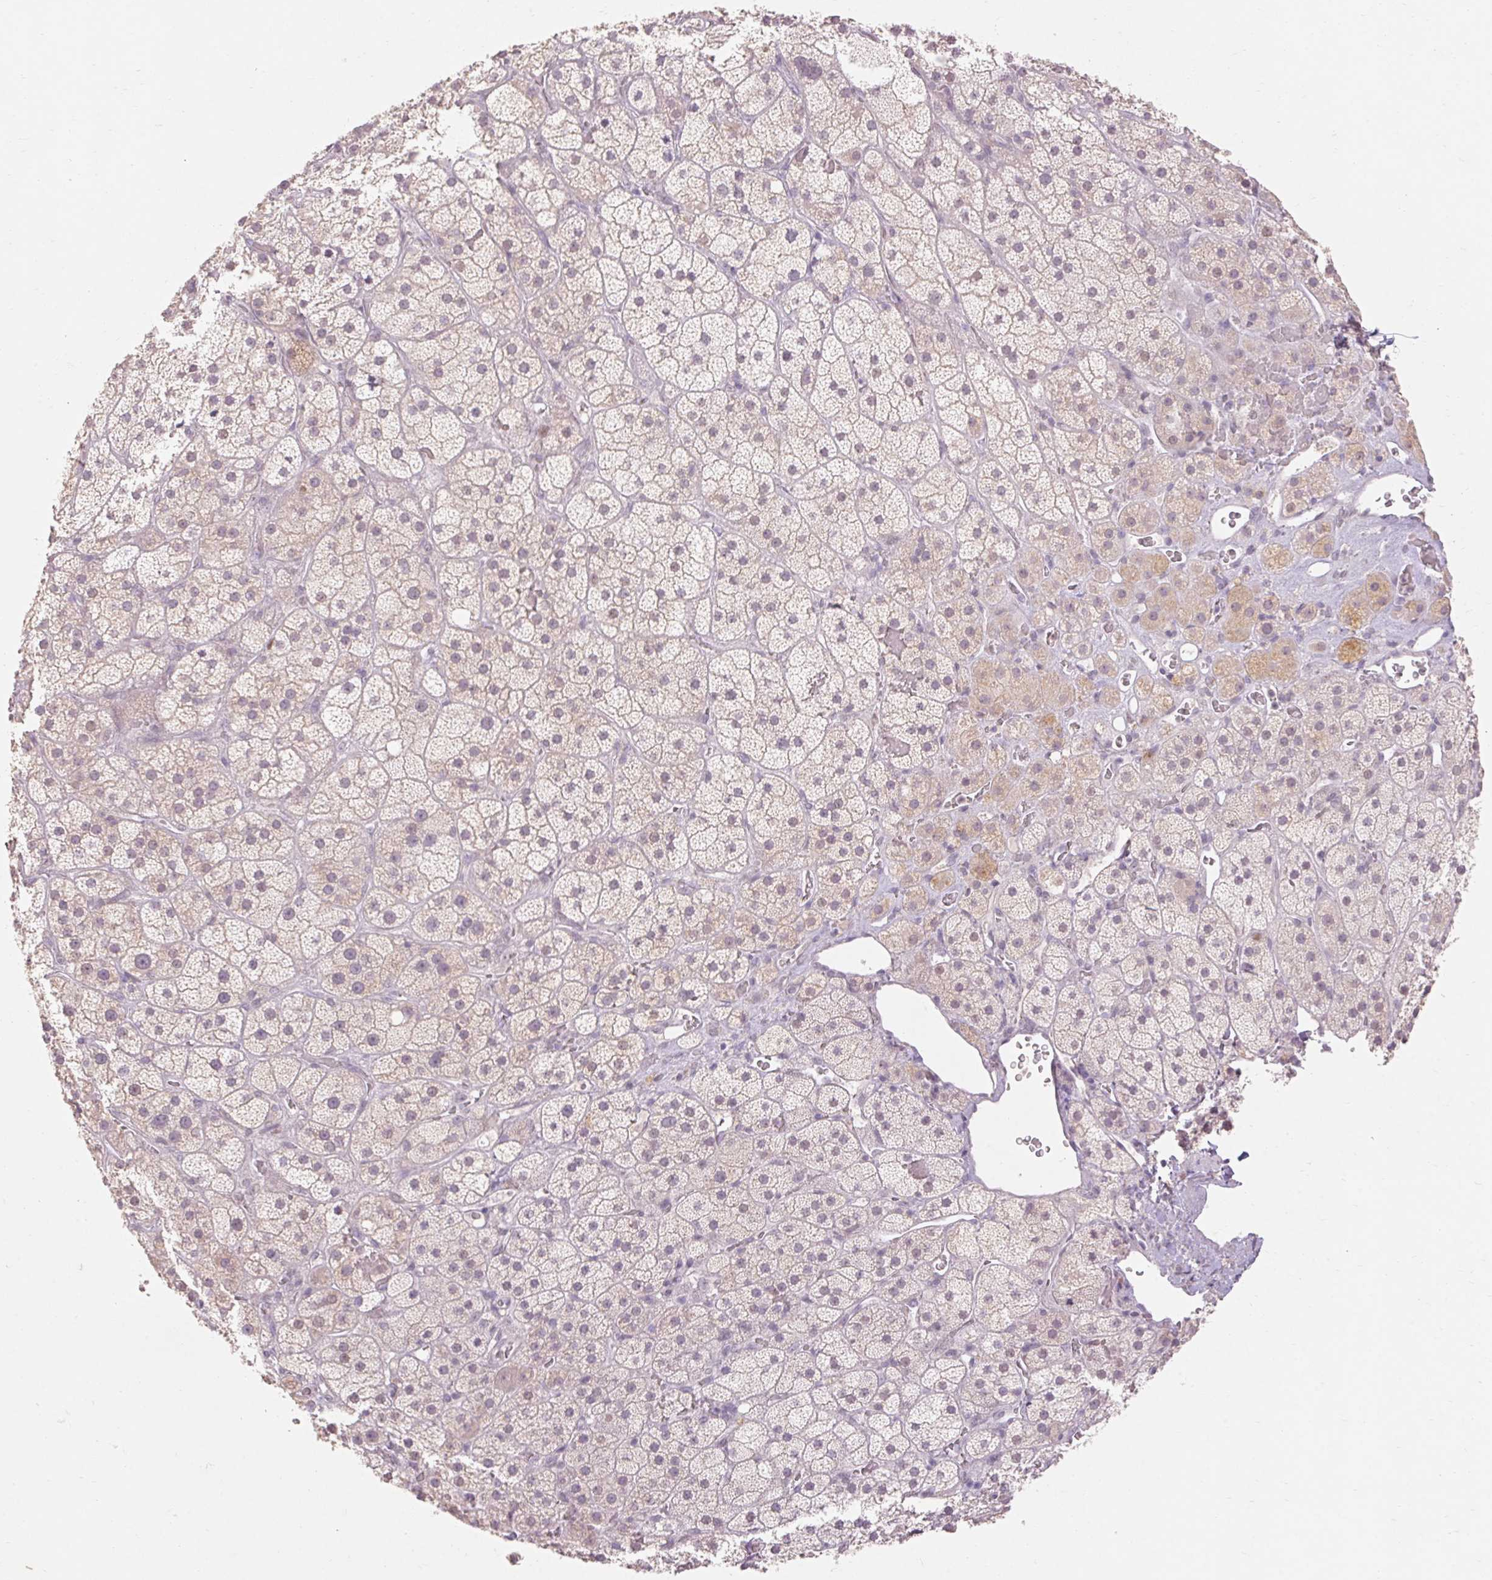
{"staining": {"intensity": "weak", "quantity": "<25%", "location": "cytoplasmic/membranous"}, "tissue": "adrenal gland", "cell_type": "Glandular cells", "image_type": "normal", "snomed": [{"axis": "morphology", "description": "Normal tissue, NOS"}, {"axis": "topography", "description": "Adrenal gland"}], "caption": "This is a micrograph of immunohistochemistry staining of normal adrenal gland, which shows no staining in glandular cells. (DAB (3,3'-diaminobenzidine) immunohistochemistry (IHC), high magnification).", "gene": "SKP2", "patient": {"sex": "male", "age": 57}}